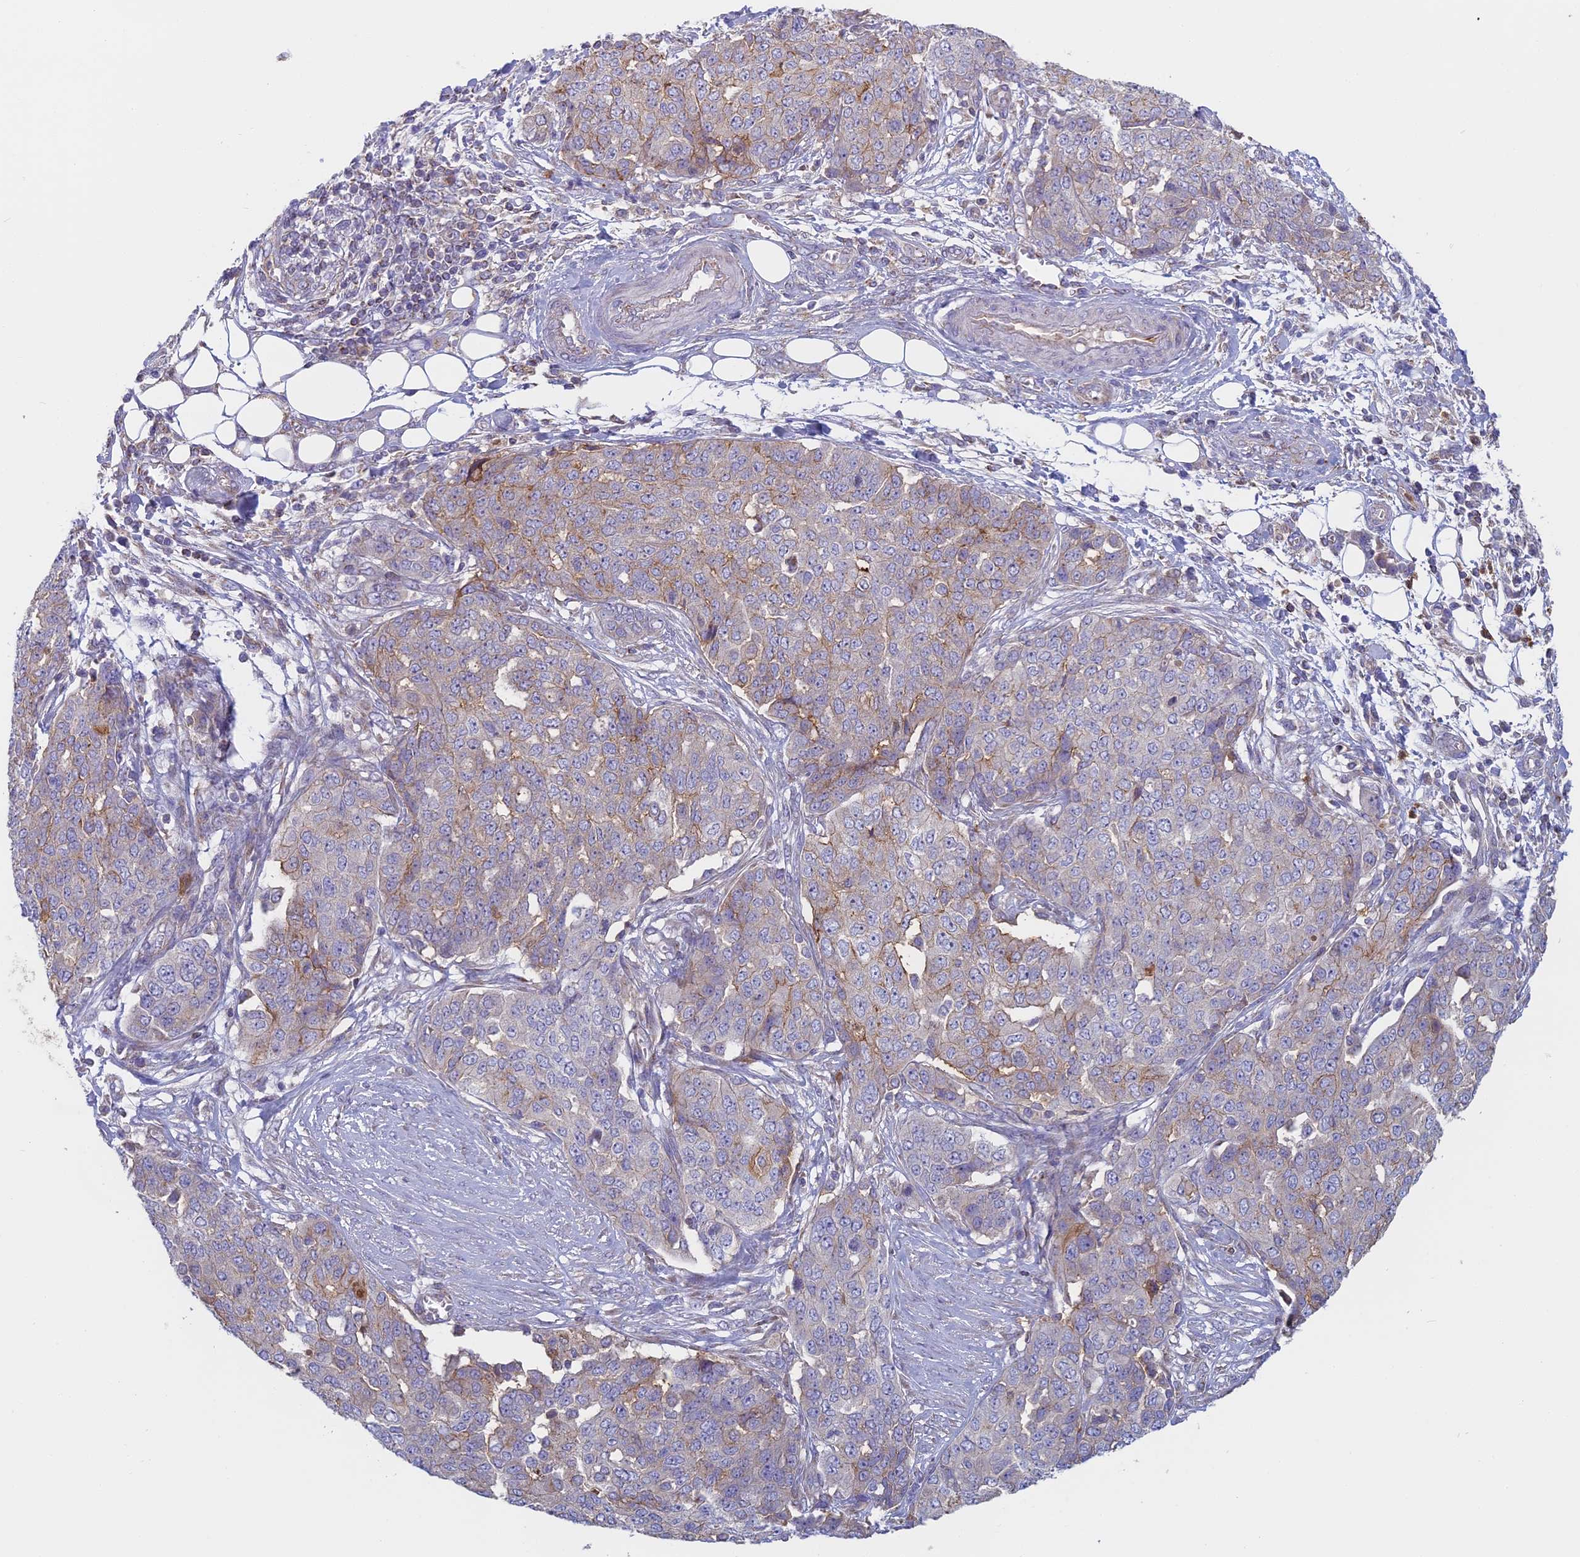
{"staining": {"intensity": "weak", "quantity": "<25%", "location": "cytoplasmic/membranous"}, "tissue": "ovarian cancer", "cell_type": "Tumor cells", "image_type": "cancer", "snomed": [{"axis": "morphology", "description": "Cystadenocarcinoma, serous, NOS"}, {"axis": "topography", "description": "Soft tissue"}, {"axis": "topography", "description": "Ovary"}], "caption": "Tumor cells show no significant protein staining in ovarian cancer (serous cystadenocarcinoma).", "gene": "IFTAP", "patient": {"sex": "female", "age": 57}}